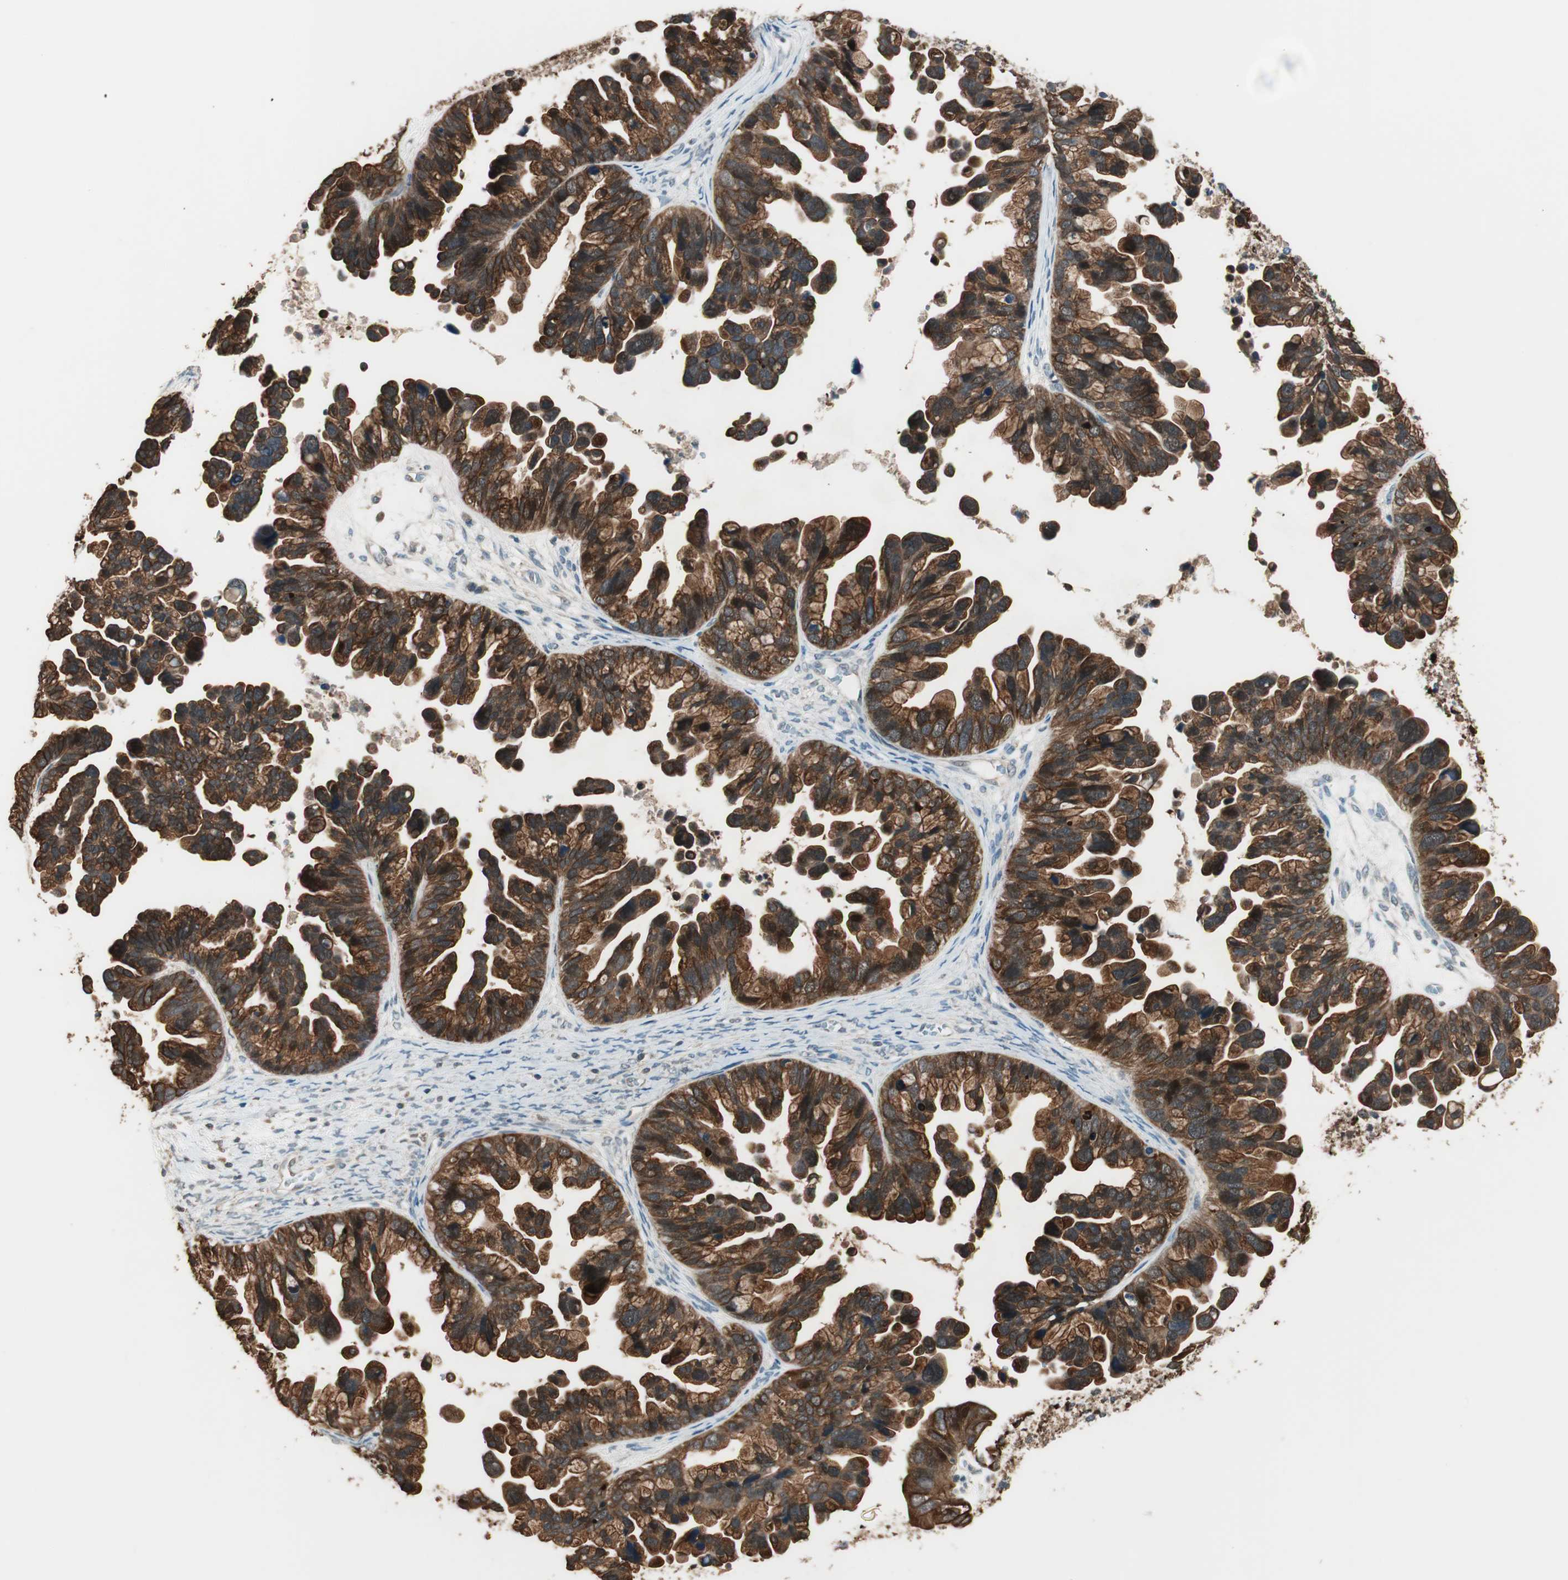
{"staining": {"intensity": "strong", "quantity": ">75%", "location": "cytoplasmic/membranous"}, "tissue": "ovarian cancer", "cell_type": "Tumor cells", "image_type": "cancer", "snomed": [{"axis": "morphology", "description": "Cystadenocarcinoma, serous, NOS"}, {"axis": "topography", "description": "Ovary"}], "caption": "This photomicrograph exhibits immunohistochemistry (IHC) staining of ovarian cancer (serous cystadenocarcinoma), with high strong cytoplasmic/membranous staining in approximately >75% of tumor cells.", "gene": "TRIM21", "patient": {"sex": "female", "age": 56}}